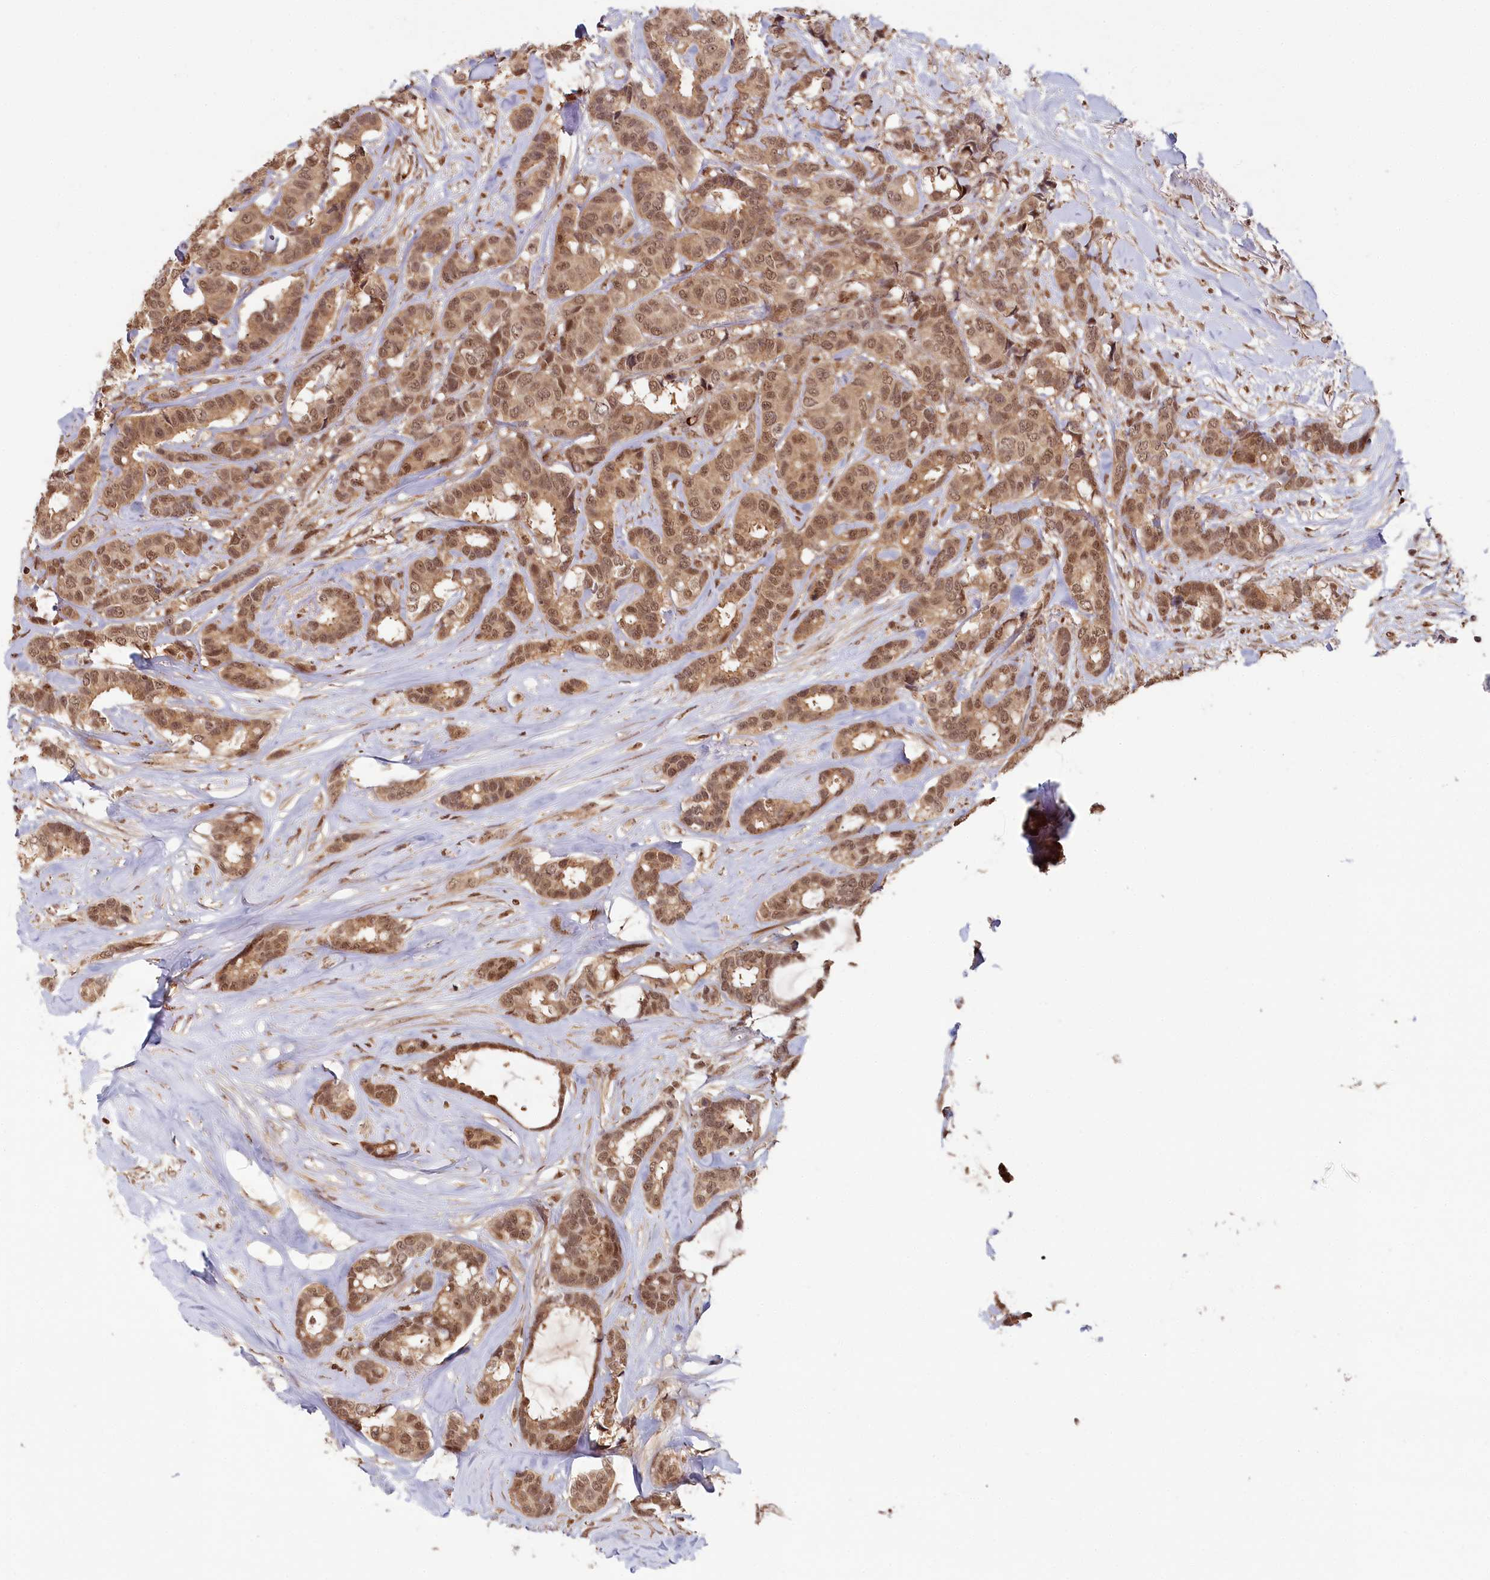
{"staining": {"intensity": "moderate", "quantity": ">75%", "location": "cytoplasmic/membranous,nuclear"}, "tissue": "breast cancer", "cell_type": "Tumor cells", "image_type": "cancer", "snomed": [{"axis": "morphology", "description": "Duct carcinoma"}, {"axis": "topography", "description": "Breast"}], "caption": "High-power microscopy captured an IHC image of breast intraductal carcinoma, revealing moderate cytoplasmic/membranous and nuclear staining in about >75% of tumor cells.", "gene": "WAPL", "patient": {"sex": "female", "age": 87}}